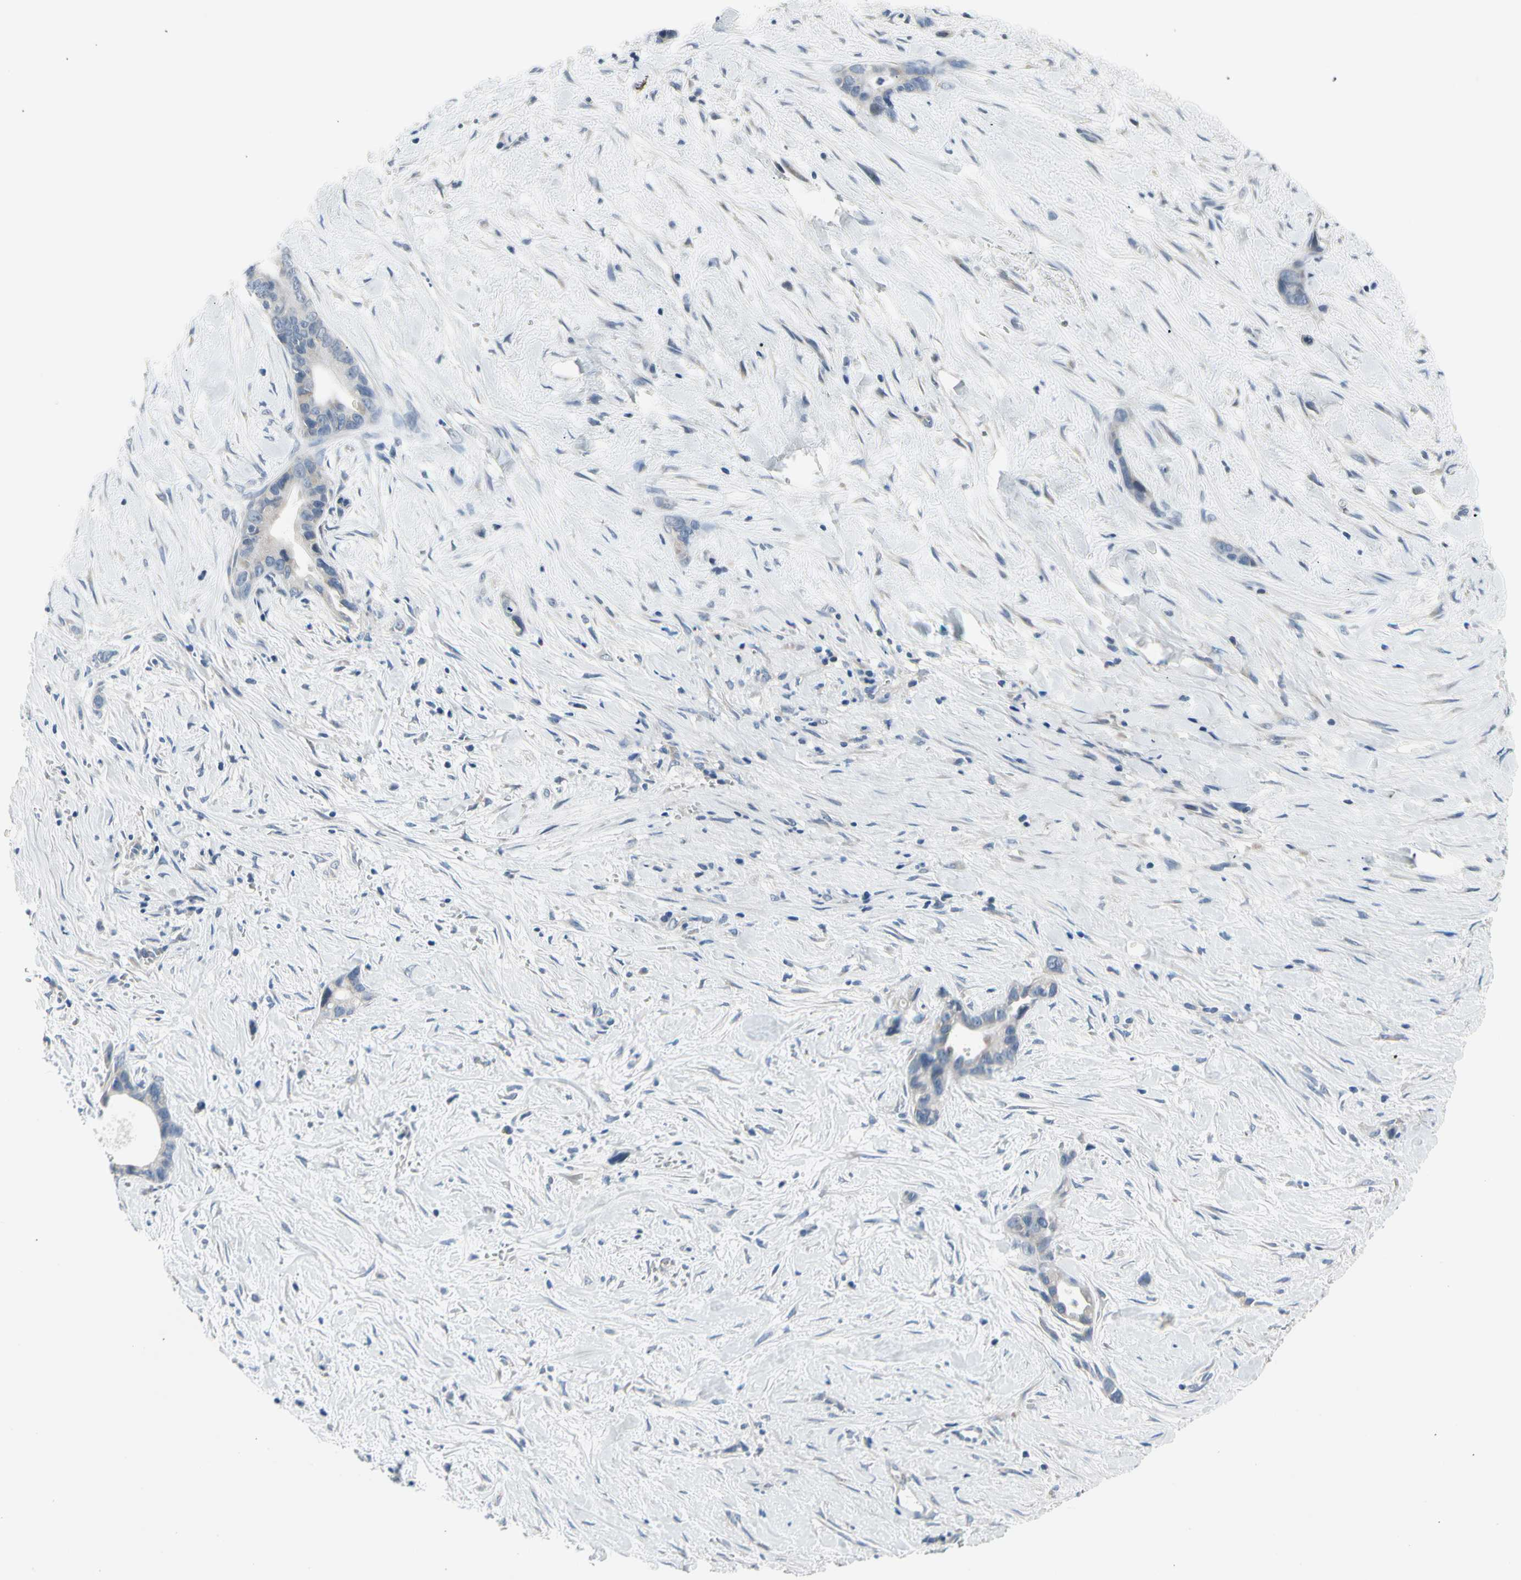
{"staining": {"intensity": "negative", "quantity": "none", "location": "none"}, "tissue": "liver cancer", "cell_type": "Tumor cells", "image_type": "cancer", "snomed": [{"axis": "morphology", "description": "Cholangiocarcinoma"}, {"axis": "topography", "description": "Liver"}], "caption": "Liver cholangiocarcinoma was stained to show a protein in brown. There is no significant positivity in tumor cells.", "gene": "NFASC", "patient": {"sex": "female", "age": 55}}